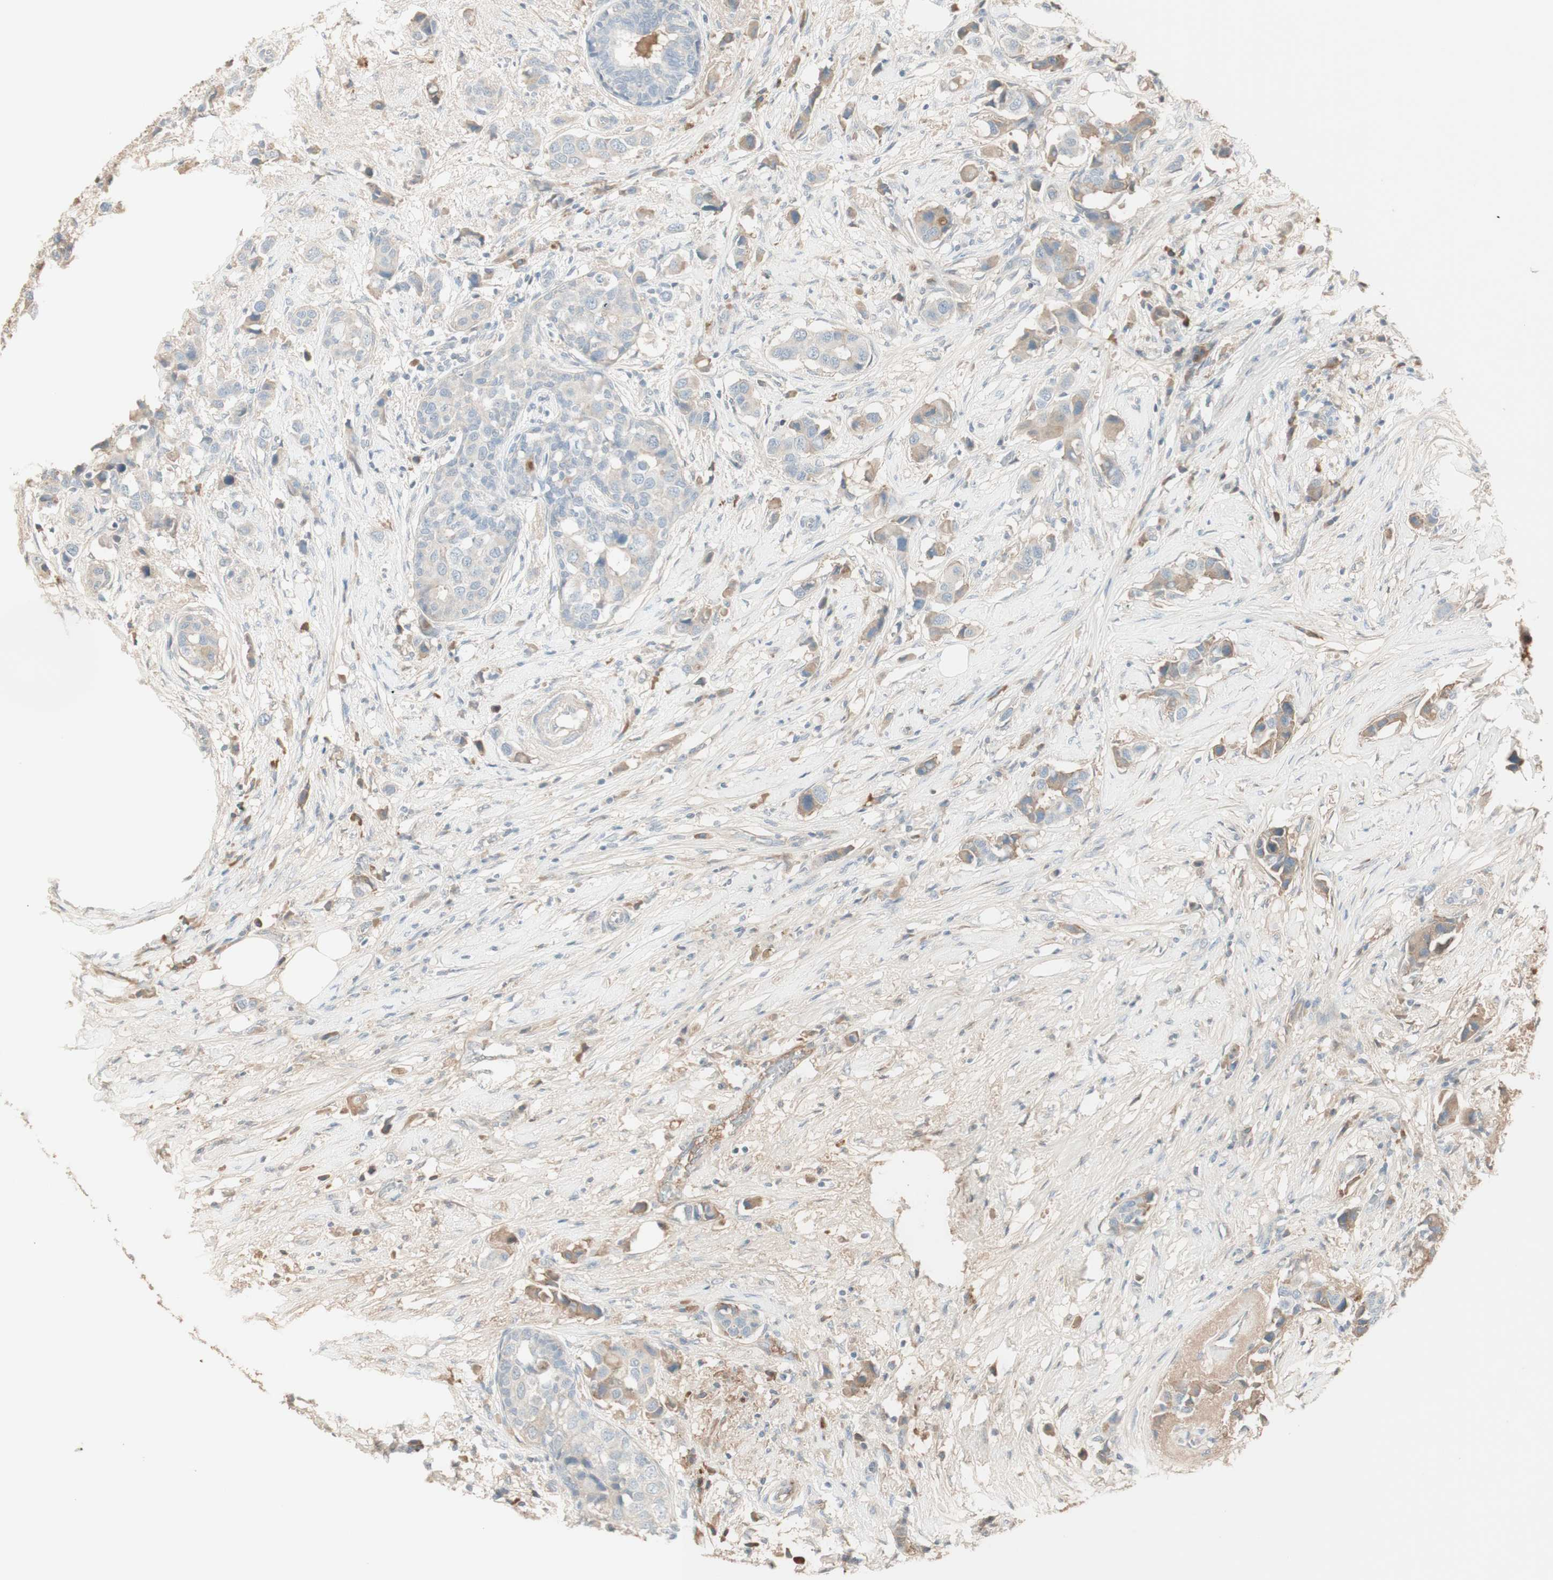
{"staining": {"intensity": "weak", "quantity": "<25%", "location": "cytoplasmic/membranous"}, "tissue": "breast cancer", "cell_type": "Tumor cells", "image_type": "cancer", "snomed": [{"axis": "morphology", "description": "Normal tissue, NOS"}, {"axis": "morphology", "description": "Duct carcinoma"}, {"axis": "topography", "description": "Breast"}], "caption": "High magnification brightfield microscopy of breast cancer (intraductal carcinoma) stained with DAB (3,3'-diaminobenzidine) (brown) and counterstained with hematoxylin (blue): tumor cells show no significant positivity.", "gene": "IFNG", "patient": {"sex": "female", "age": 50}}